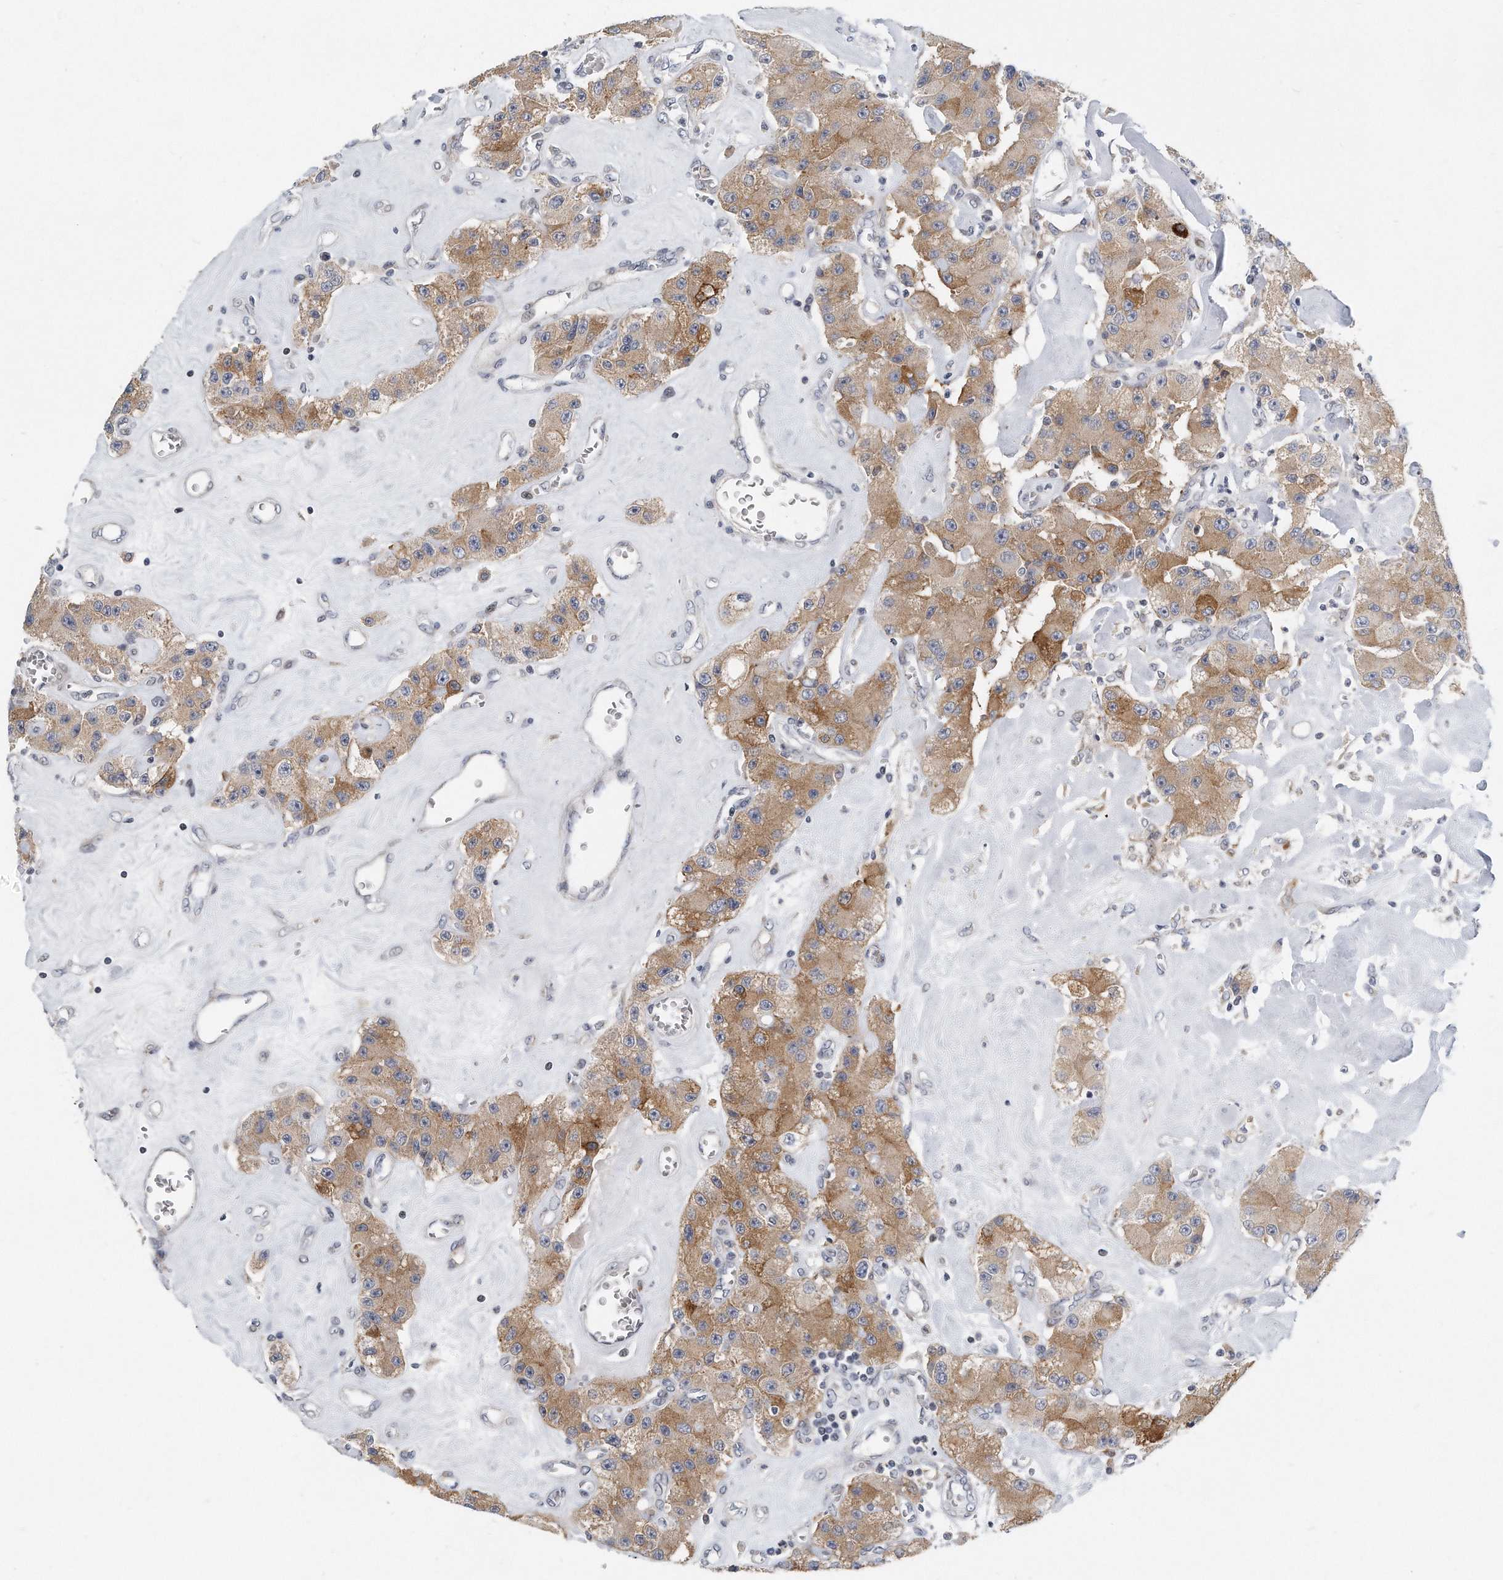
{"staining": {"intensity": "moderate", "quantity": ">75%", "location": "cytoplasmic/membranous"}, "tissue": "carcinoid", "cell_type": "Tumor cells", "image_type": "cancer", "snomed": [{"axis": "morphology", "description": "Carcinoid, malignant, NOS"}, {"axis": "topography", "description": "Pancreas"}], "caption": "The histopathology image displays staining of carcinoid, revealing moderate cytoplasmic/membranous protein positivity (brown color) within tumor cells.", "gene": "VLDLR", "patient": {"sex": "male", "age": 41}}